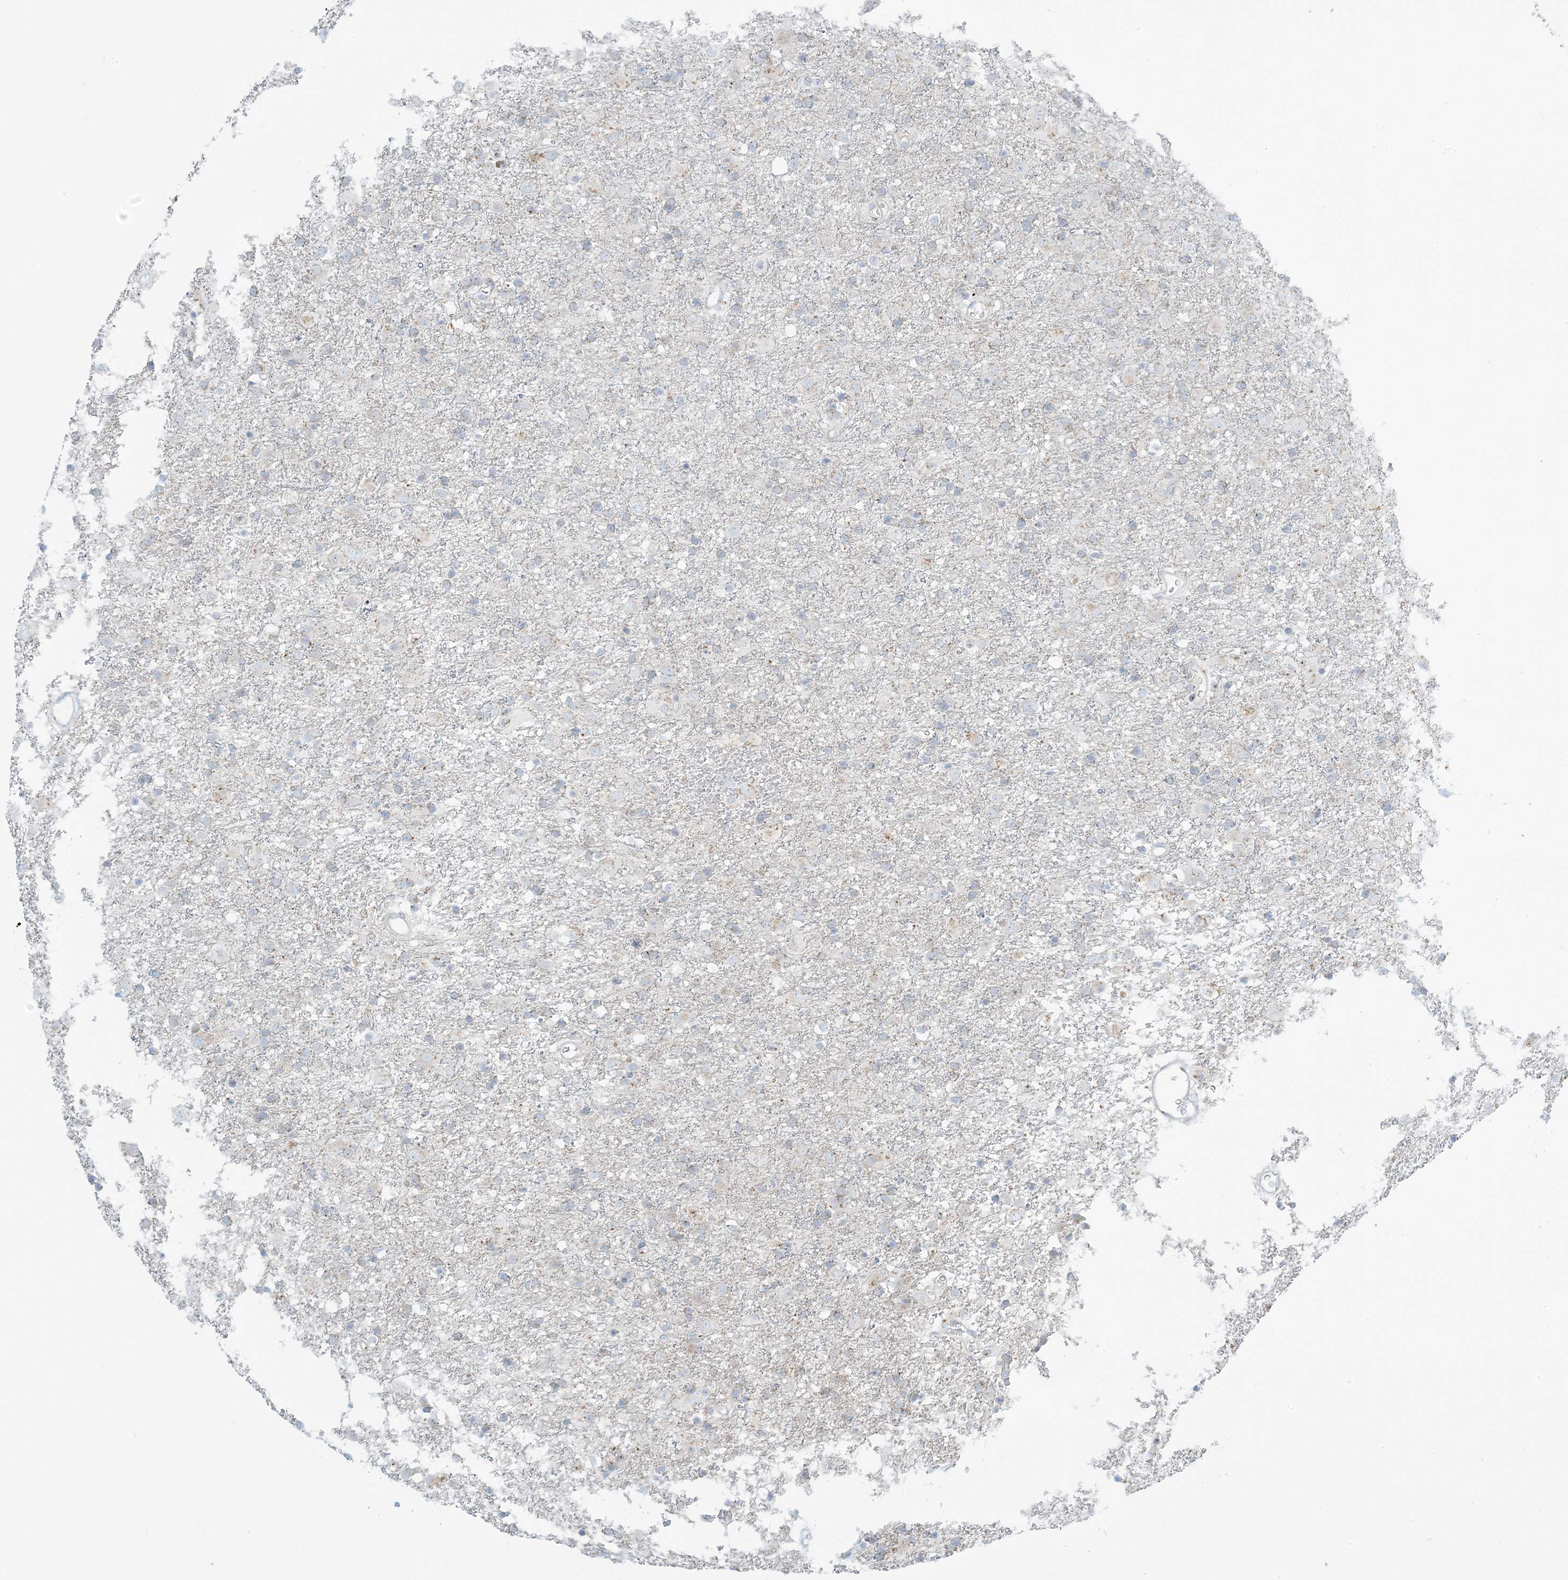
{"staining": {"intensity": "negative", "quantity": "none", "location": "none"}, "tissue": "glioma", "cell_type": "Tumor cells", "image_type": "cancer", "snomed": [{"axis": "morphology", "description": "Glioma, malignant, Low grade"}, {"axis": "topography", "description": "Brain"}], "caption": "Malignant low-grade glioma was stained to show a protein in brown. There is no significant expression in tumor cells. (IHC, brightfield microscopy, high magnification).", "gene": "AFTPH", "patient": {"sex": "male", "age": 65}}